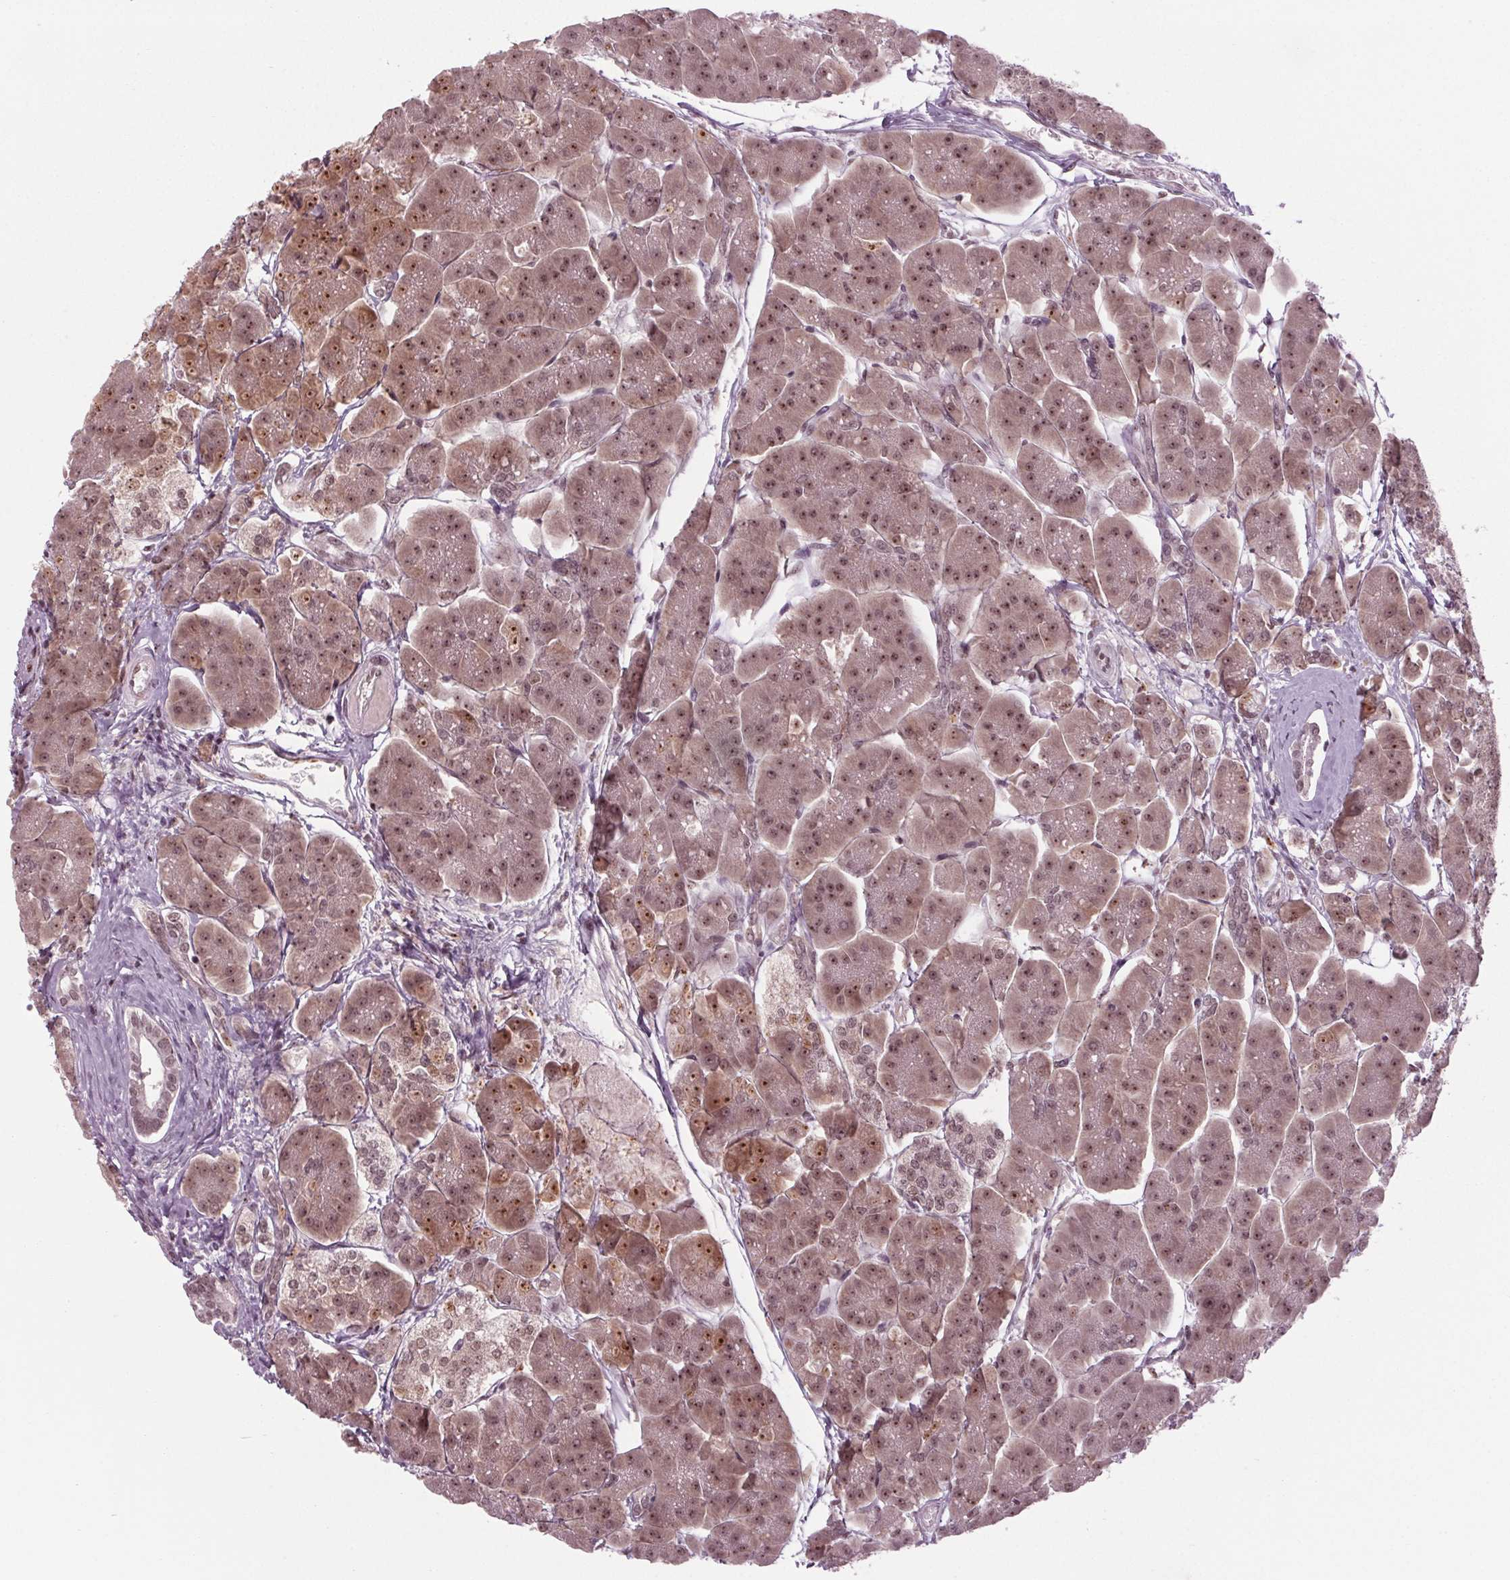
{"staining": {"intensity": "moderate", "quantity": ">75%", "location": "nuclear"}, "tissue": "pancreas", "cell_type": "Exocrine glandular cells", "image_type": "normal", "snomed": [{"axis": "morphology", "description": "Normal tissue, NOS"}, {"axis": "topography", "description": "Adipose tissue"}, {"axis": "topography", "description": "Pancreas"}, {"axis": "topography", "description": "Peripheral nerve tissue"}], "caption": "Immunohistochemistry (IHC) image of benign pancreas stained for a protein (brown), which exhibits medium levels of moderate nuclear positivity in approximately >75% of exocrine glandular cells.", "gene": "DDX41", "patient": {"sex": "female", "age": 58}}